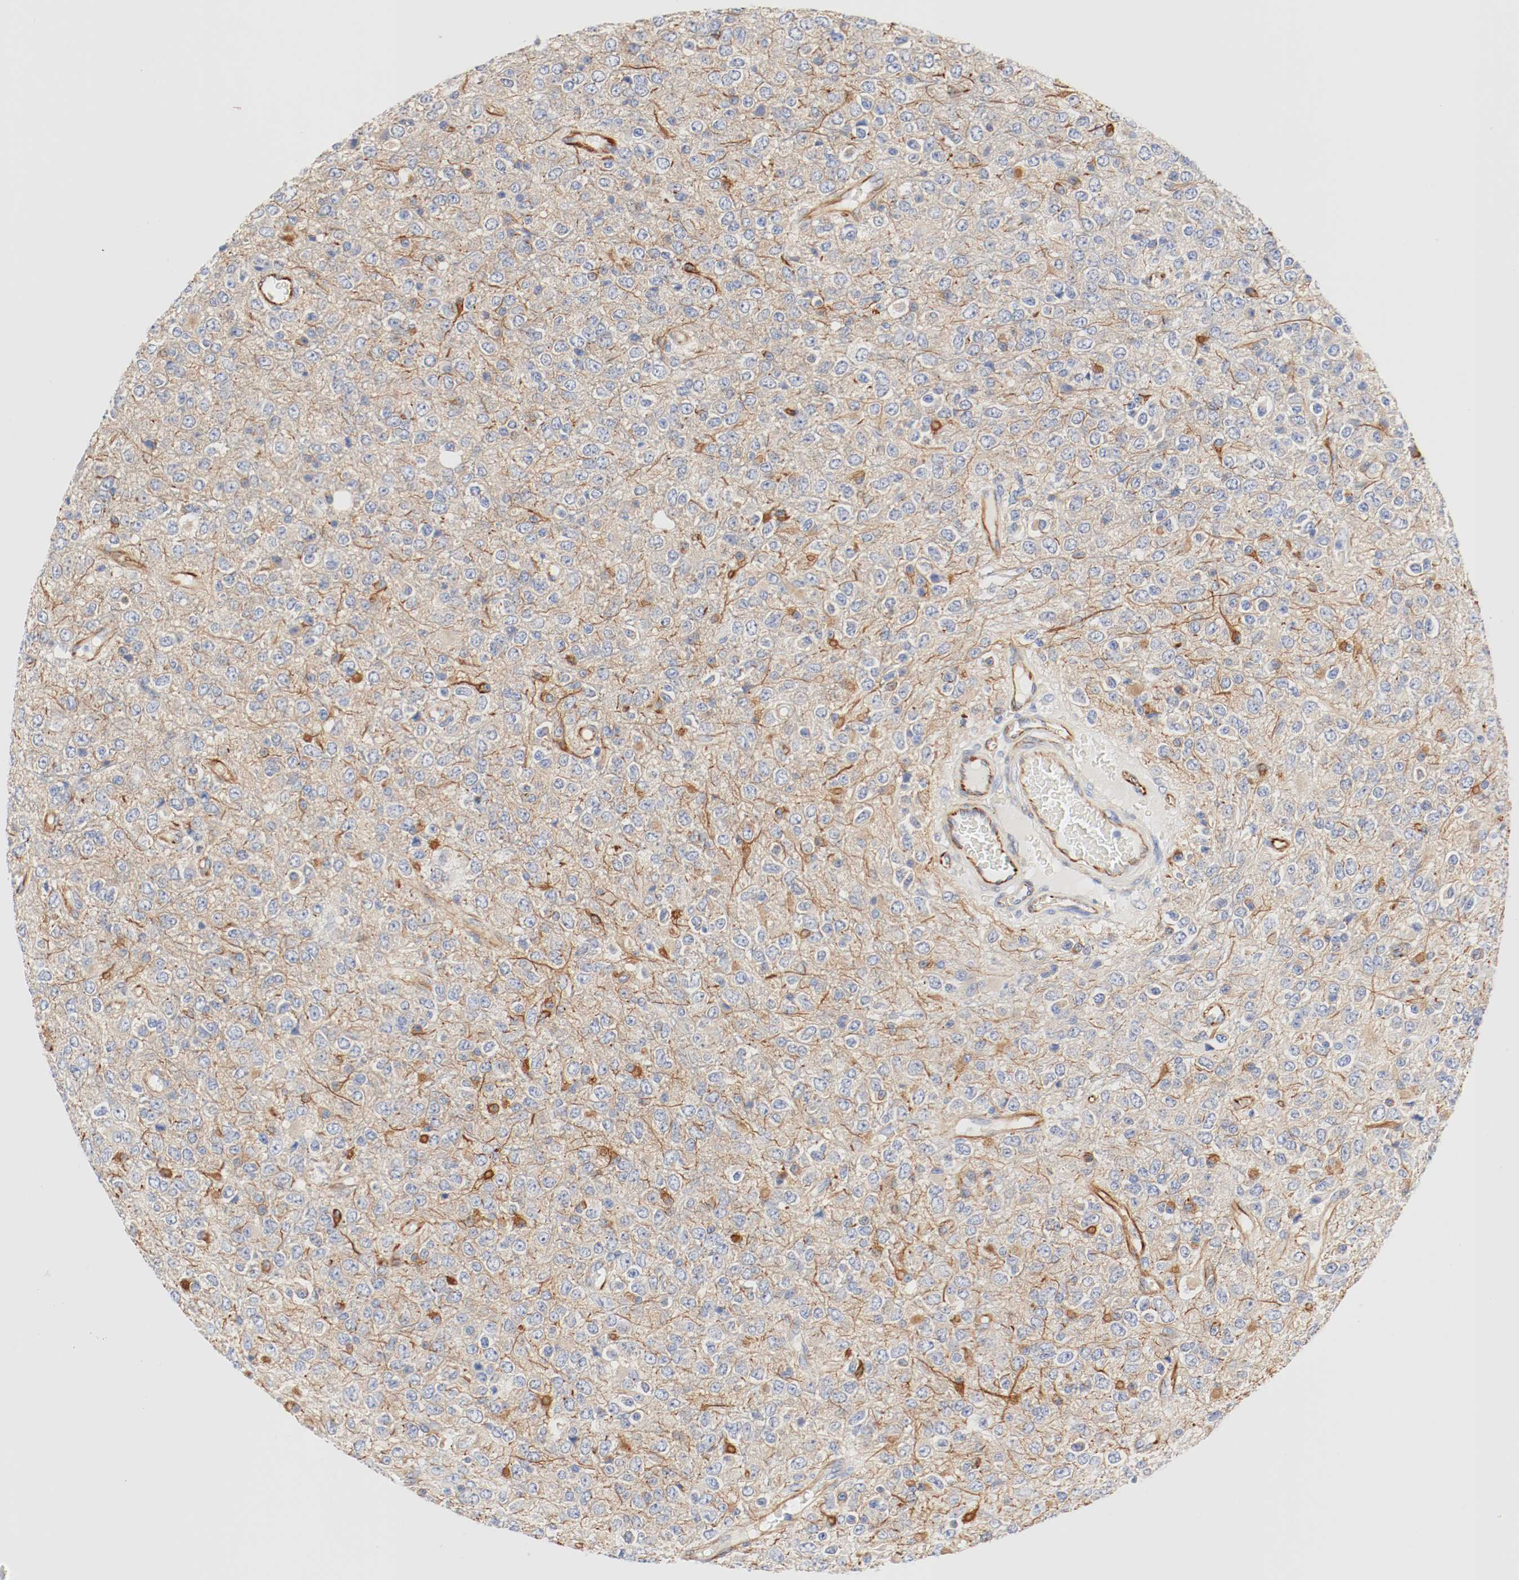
{"staining": {"intensity": "moderate", "quantity": ">75%", "location": "cytoplasmic/membranous"}, "tissue": "glioma", "cell_type": "Tumor cells", "image_type": "cancer", "snomed": [{"axis": "morphology", "description": "Glioma, malignant, High grade"}, {"axis": "topography", "description": "pancreas cauda"}], "caption": "High-grade glioma (malignant) tissue displays moderate cytoplasmic/membranous positivity in approximately >75% of tumor cells, visualized by immunohistochemistry.", "gene": "GIT1", "patient": {"sex": "male", "age": 60}}